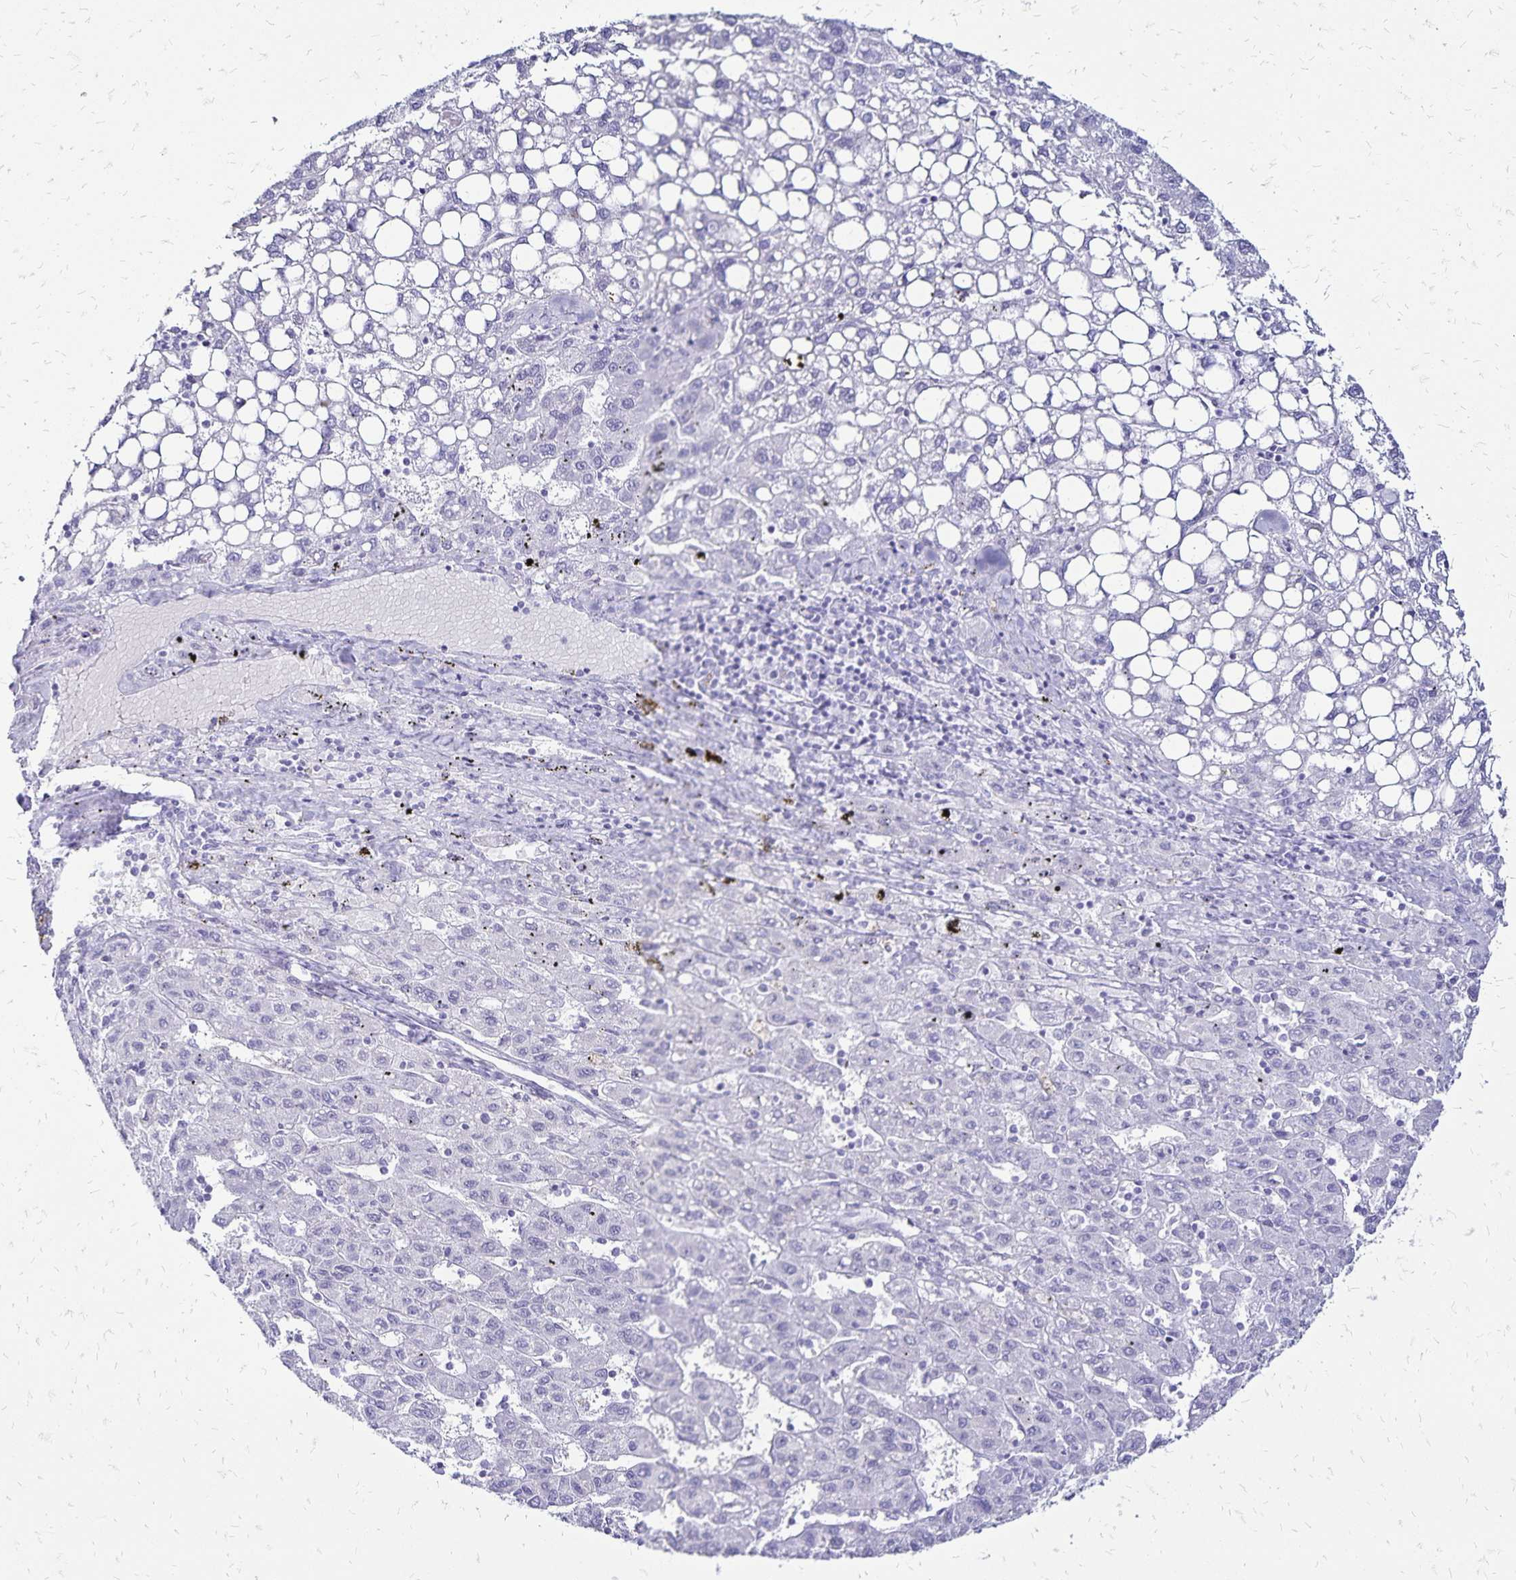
{"staining": {"intensity": "negative", "quantity": "none", "location": "none"}, "tissue": "liver cancer", "cell_type": "Tumor cells", "image_type": "cancer", "snomed": [{"axis": "morphology", "description": "Carcinoma, Hepatocellular, NOS"}, {"axis": "topography", "description": "Liver"}], "caption": "Liver cancer stained for a protein using immunohistochemistry (IHC) shows no positivity tumor cells.", "gene": "LIN28B", "patient": {"sex": "female", "age": 82}}